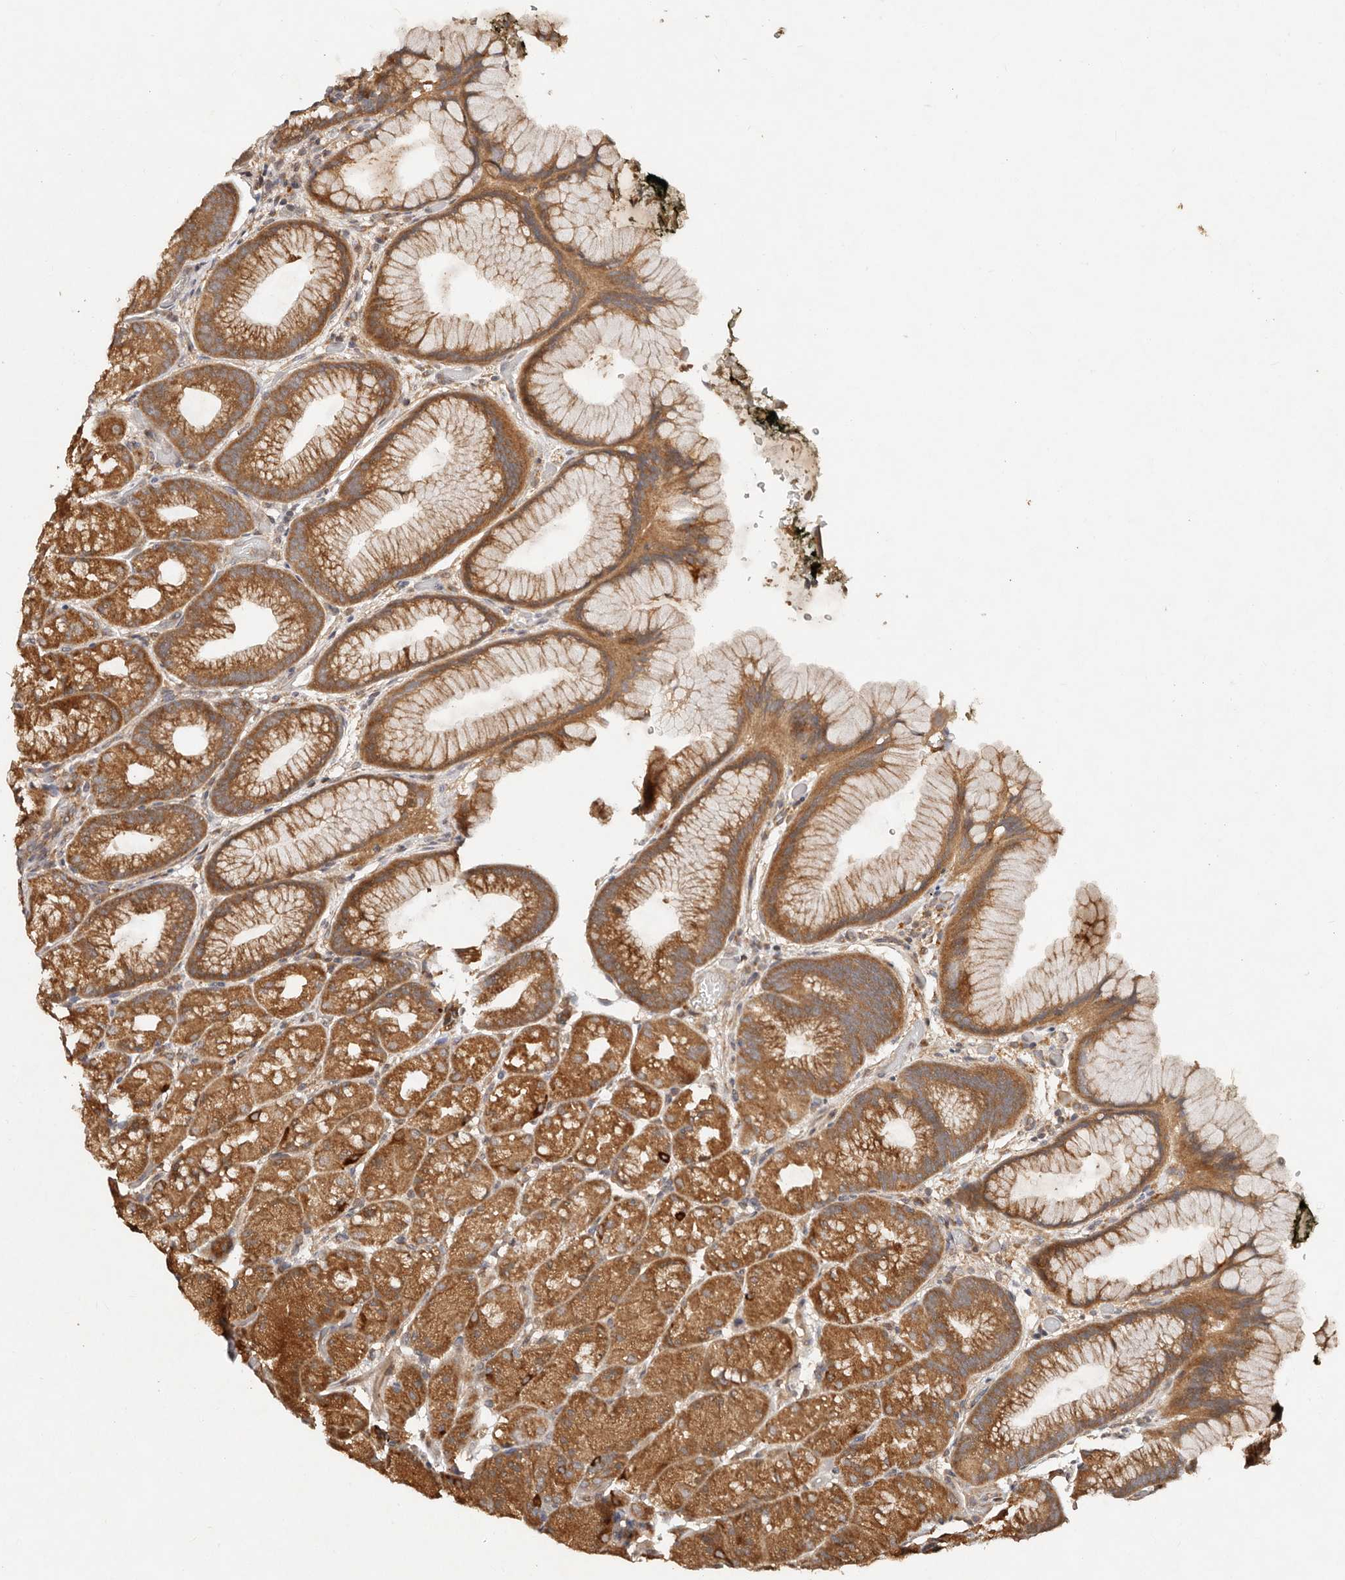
{"staining": {"intensity": "strong", "quantity": ">75%", "location": "cytoplasmic/membranous"}, "tissue": "stomach", "cell_type": "Glandular cells", "image_type": "normal", "snomed": [{"axis": "morphology", "description": "Normal tissue, NOS"}, {"axis": "topography", "description": "Stomach, upper"}, {"axis": "topography", "description": "Stomach"}], "caption": "A high amount of strong cytoplasmic/membranous expression is appreciated in approximately >75% of glandular cells in normal stomach. (brown staining indicates protein expression, while blue staining denotes nuclei).", "gene": "DENND11", "patient": {"sex": "male", "age": 48}}